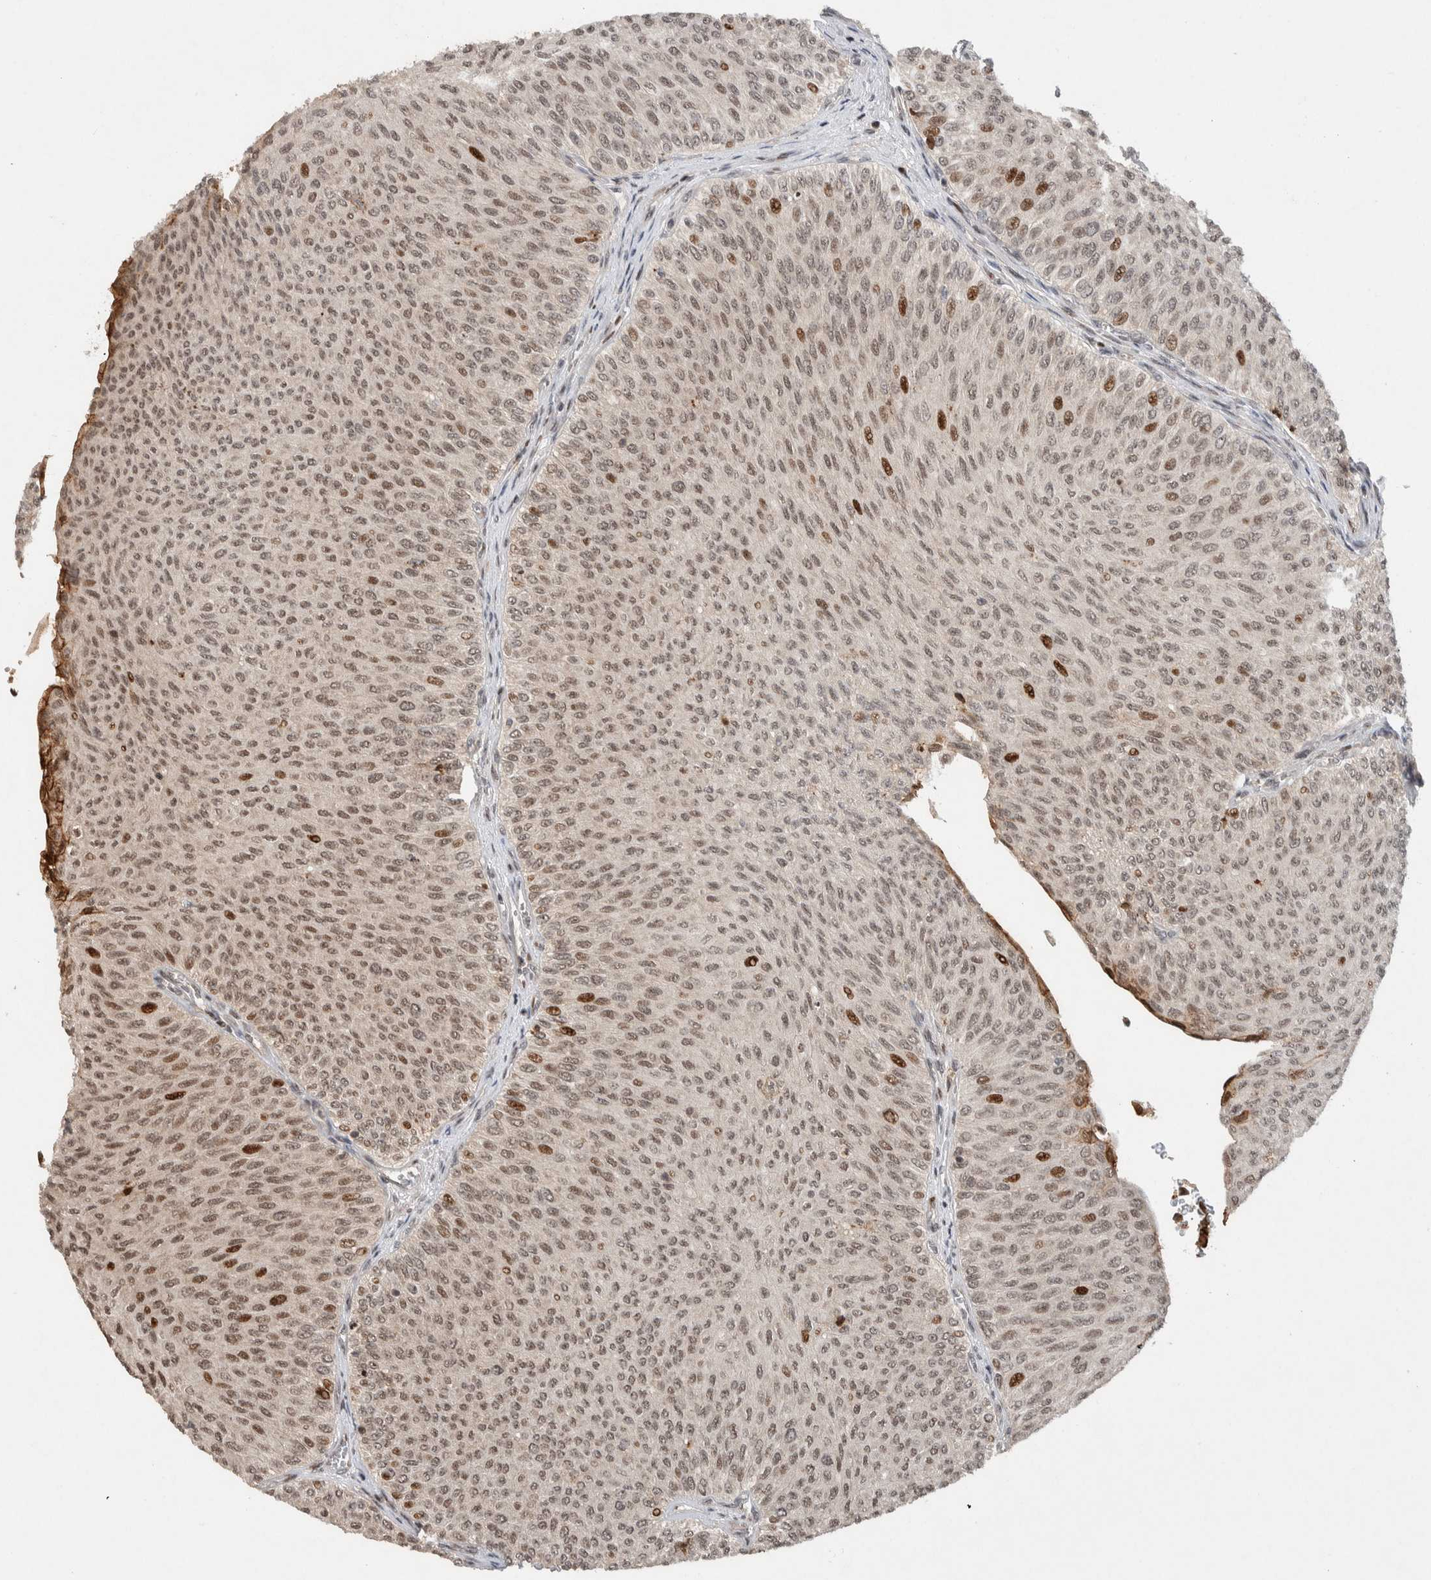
{"staining": {"intensity": "moderate", "quantity": "25%-75%", "location": "nuclear"}, "tissue": "urothelial cancer", "cell_type": "Tumor cells", "image_type": "cancer", "snomed": [{"axis": "morphology", "description": "Urothelial carcinoma, Low grade"}, {"axis": "topography", "description": "Urinary bladder"}], "caption": "Immunohistochemistry (IHC) photomicrograph of neoplastic tissue: urothelial cancer stained using immunohistochemistry demonstrates medium levels of moderate protein expression localized specifically in the nuclear of tumor cells, appearing as a nuclear brown color.", "gene": "ZNF521", "patient": {"sex": "male", "age": 78}}